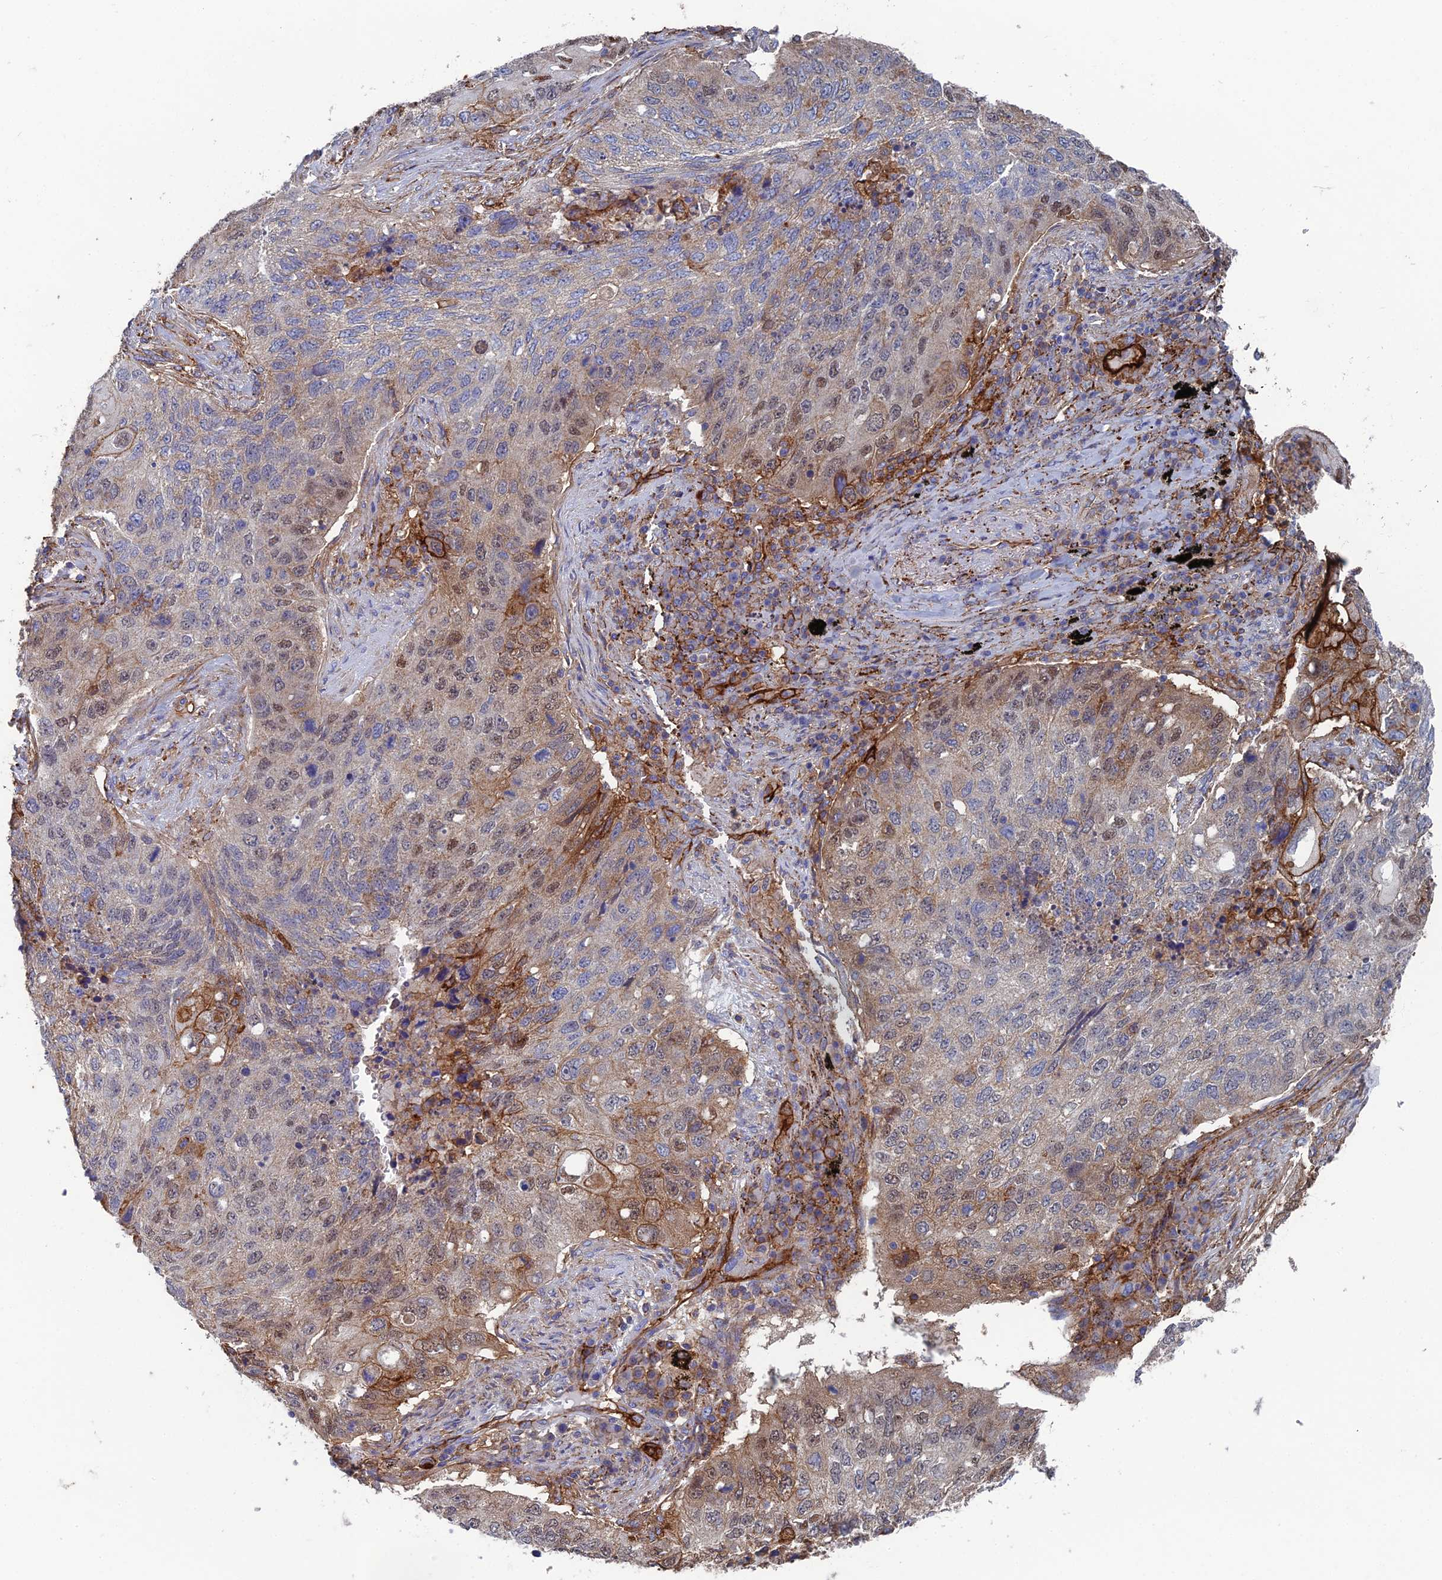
{"staining": {"intensity": "moderate", "quantity": "<25%", "location": "cytoplasmic/membranous,nuclear"}, "tissue": "lung cancer", "cell_type": "Tumor cells", "image_type": "cancer", "snomed": [{"axis": "morphology", "description": "Squamous cell carcinoma, NOS"}, {"axis": "topography", "description": "Lung"}], "caption": "There is low levels of moderate cytoplasmic/membranous and nuclear staining in tumor cells of lung cancer (squamous cell carcinoma), as demonstrated by immunohistochemical staining (brown color).", "gene": "SNX11", "patient": {"sex": "female", "age": 63}}